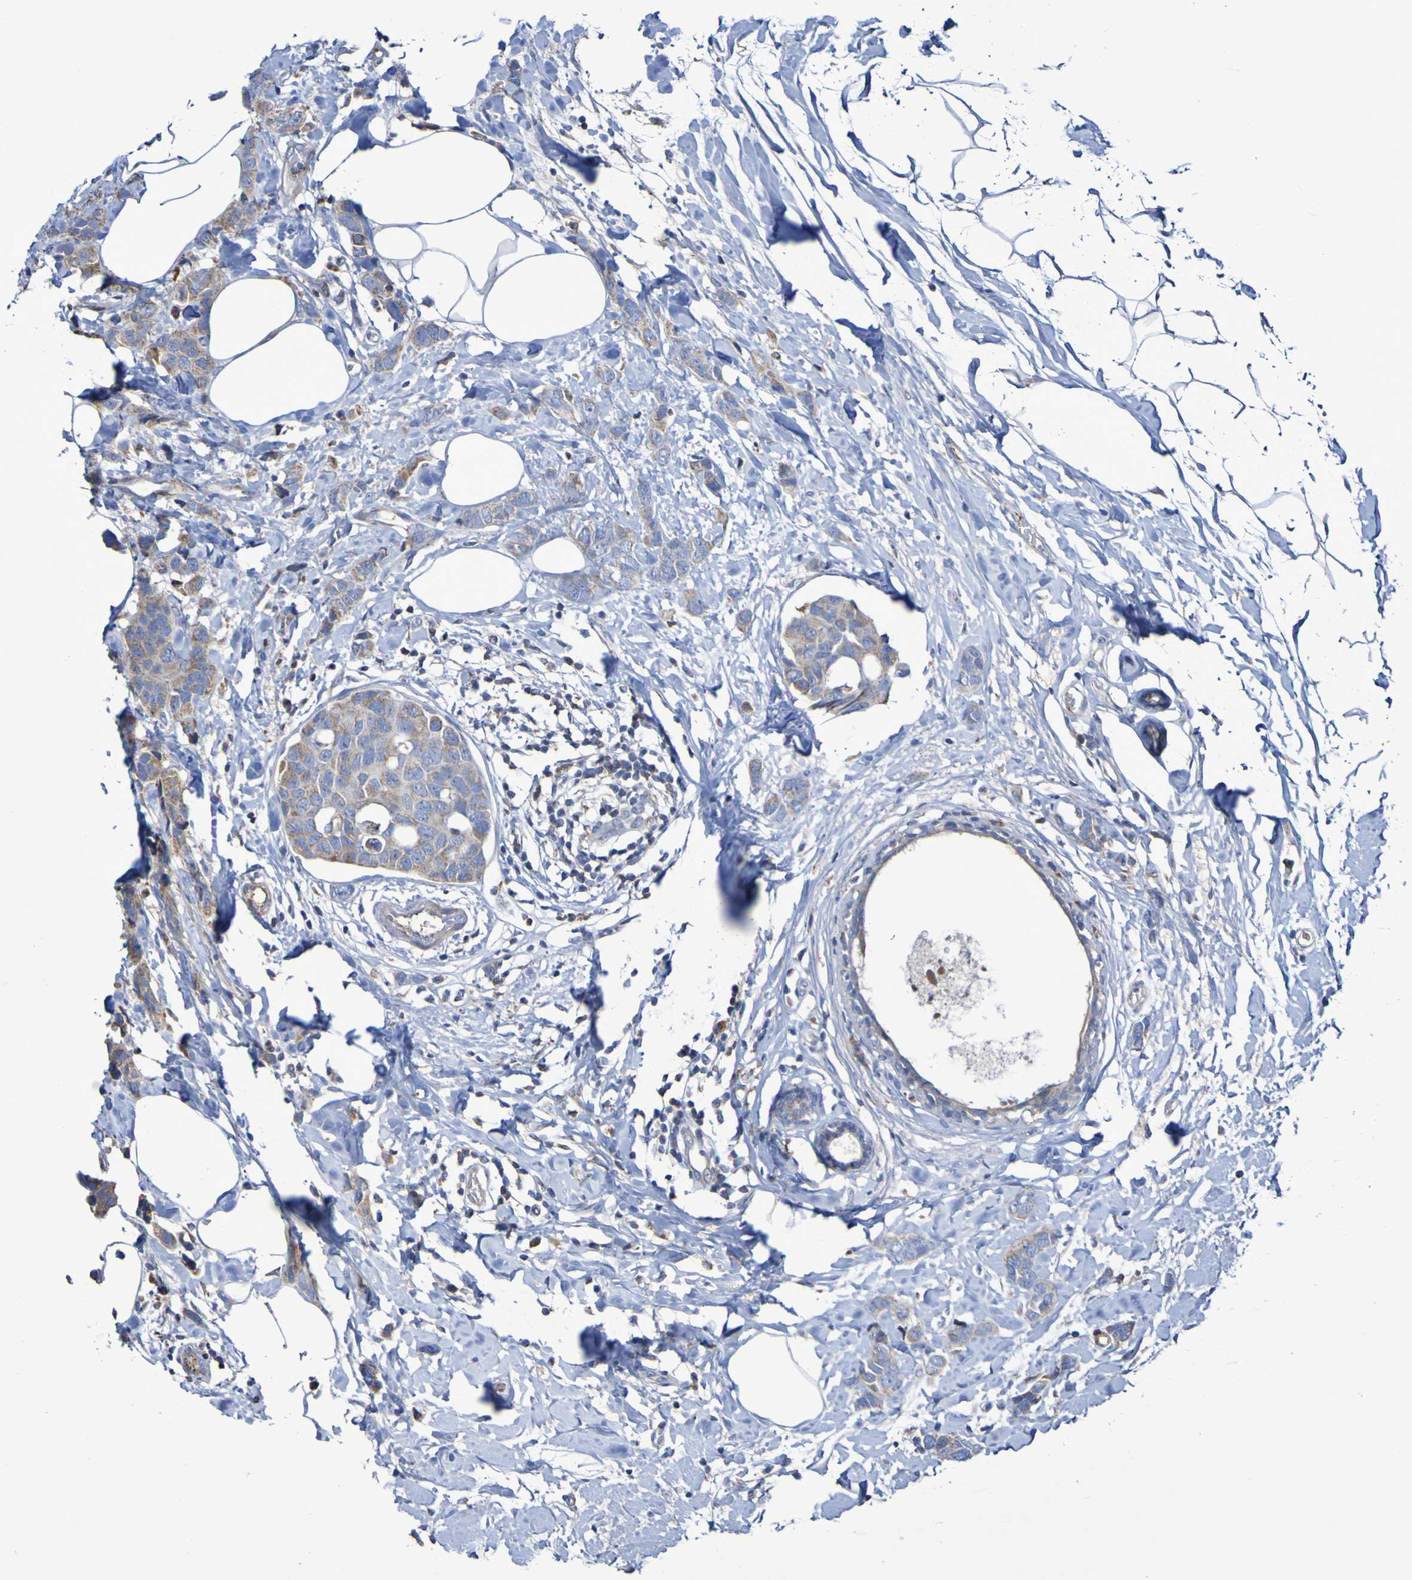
{"staining": {"intensity": "moderate", "quantity": ">75%", "location": "cytoplasmic/membranous"}, "tissue": "breast cancer", "cell_type": "Tumor cells", "image_type": "cancer", "snomed": [{"axis": "morphology", "description": "Normal tissue, NOS"}, {"axis": "morphology", "description": "Duct carcinoma"}, {"axis": "topography", "description": "Breast"}], "caption": "A photomicrograph showing moderate cytoplasmic/membranous positivity in about >75% of tumor cells in breast cancer, as visualized by brown immunohistochemical staining.", "gene": "CNTN2", "patient": {"sex": "female", "age": 50}}